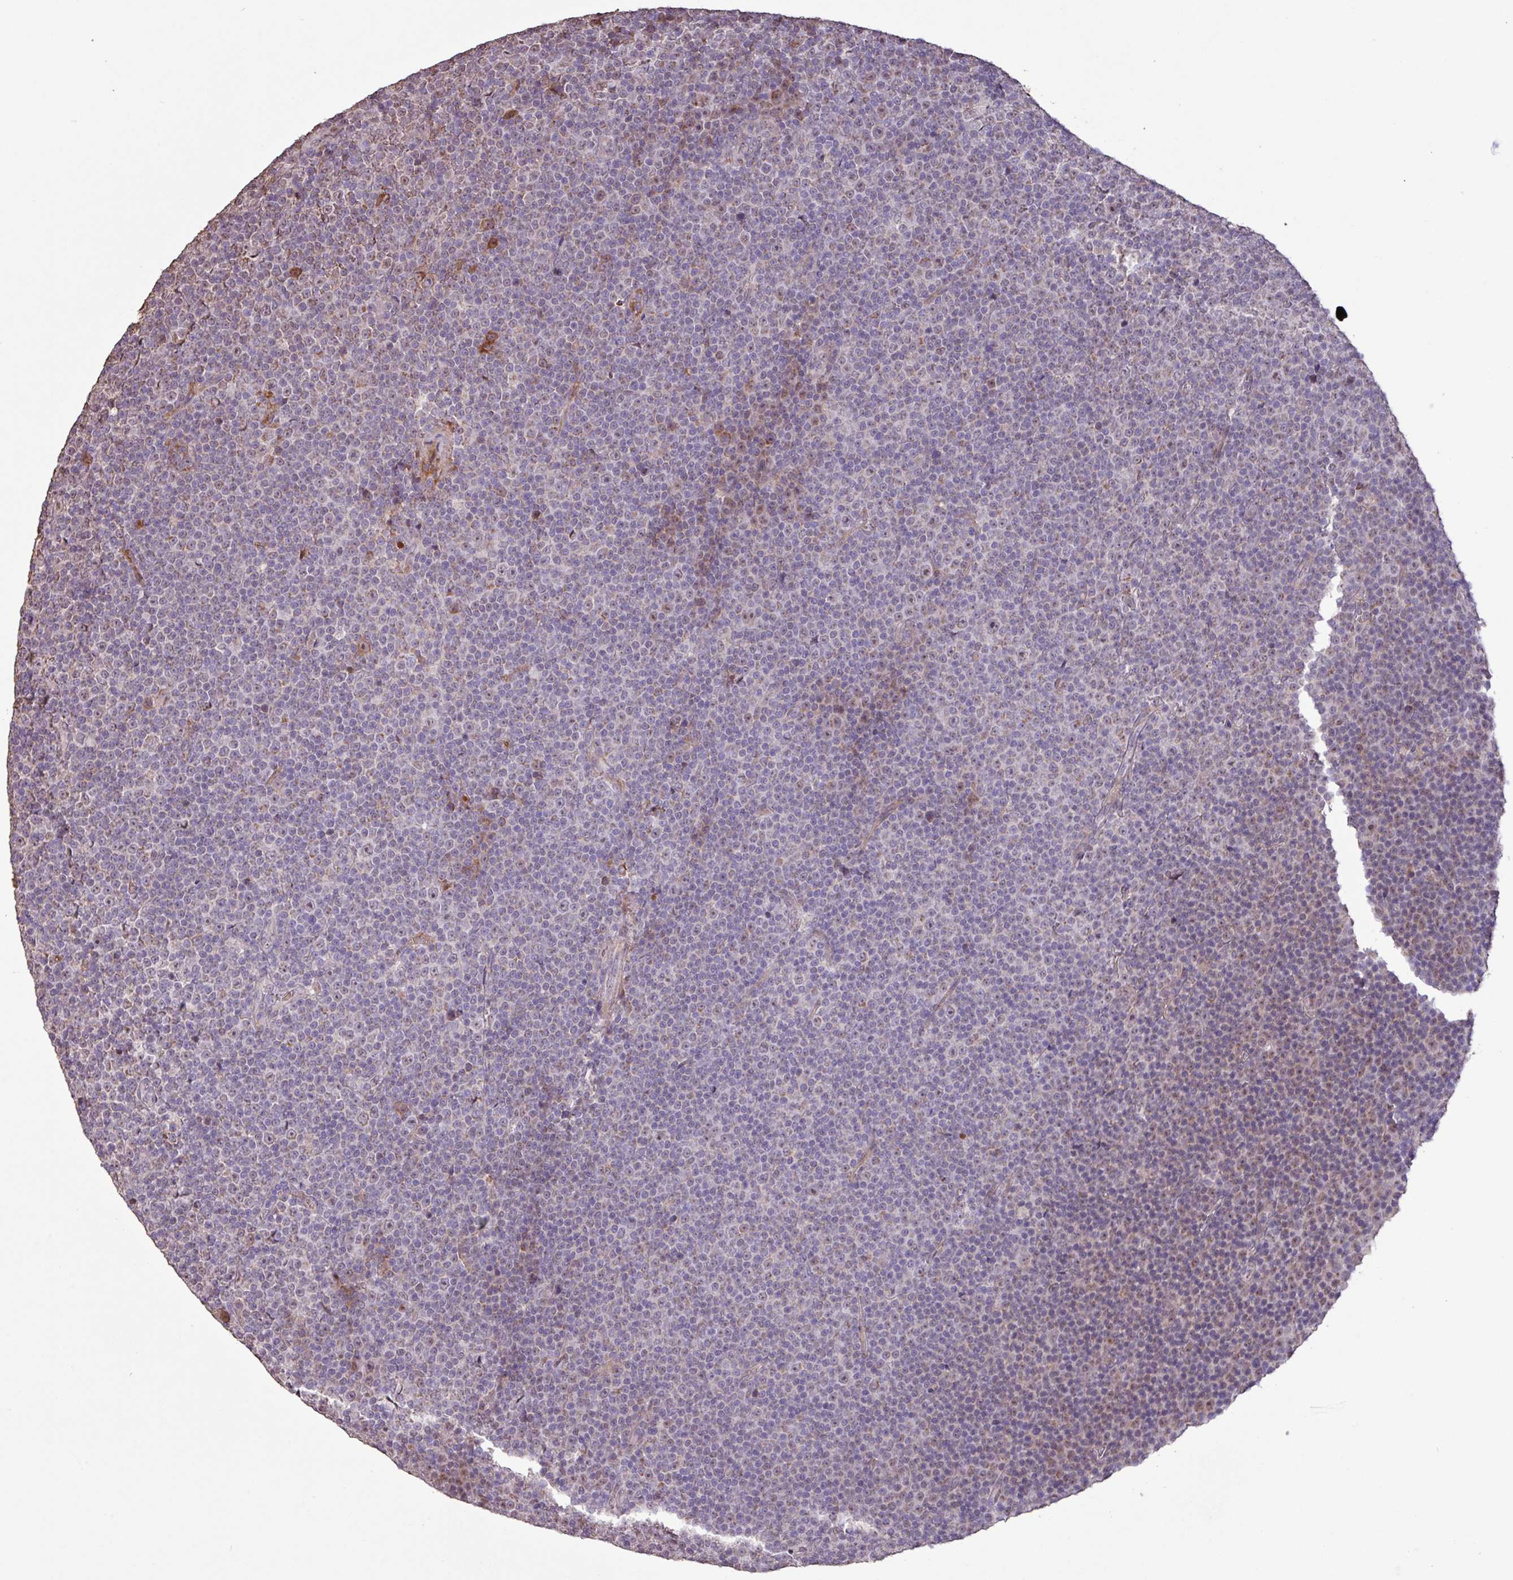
{"staining": {"intensity": "weak", "quantity": "25%-75%", "location": "cytoplasmic/membranous"}, "tissue": "lymphoma", "cell_type": "Tumor cells", "image_type": "cancer", "snomed": [{"axis": "morphology", "description": "Malignant lymphoma, non-Hodgkin's type, Low grade"}, {"axis": "topography", "description": "Lymph node"}], "caption": "Weak cytoplasmic/membranous positivity is present in about 25%-75% of tumor cells in low-grade malignant lymphoma, non-Hodgkin's type.", "gene": "L3MBTL3", "patient": {"sex": "female", "age": 67}}